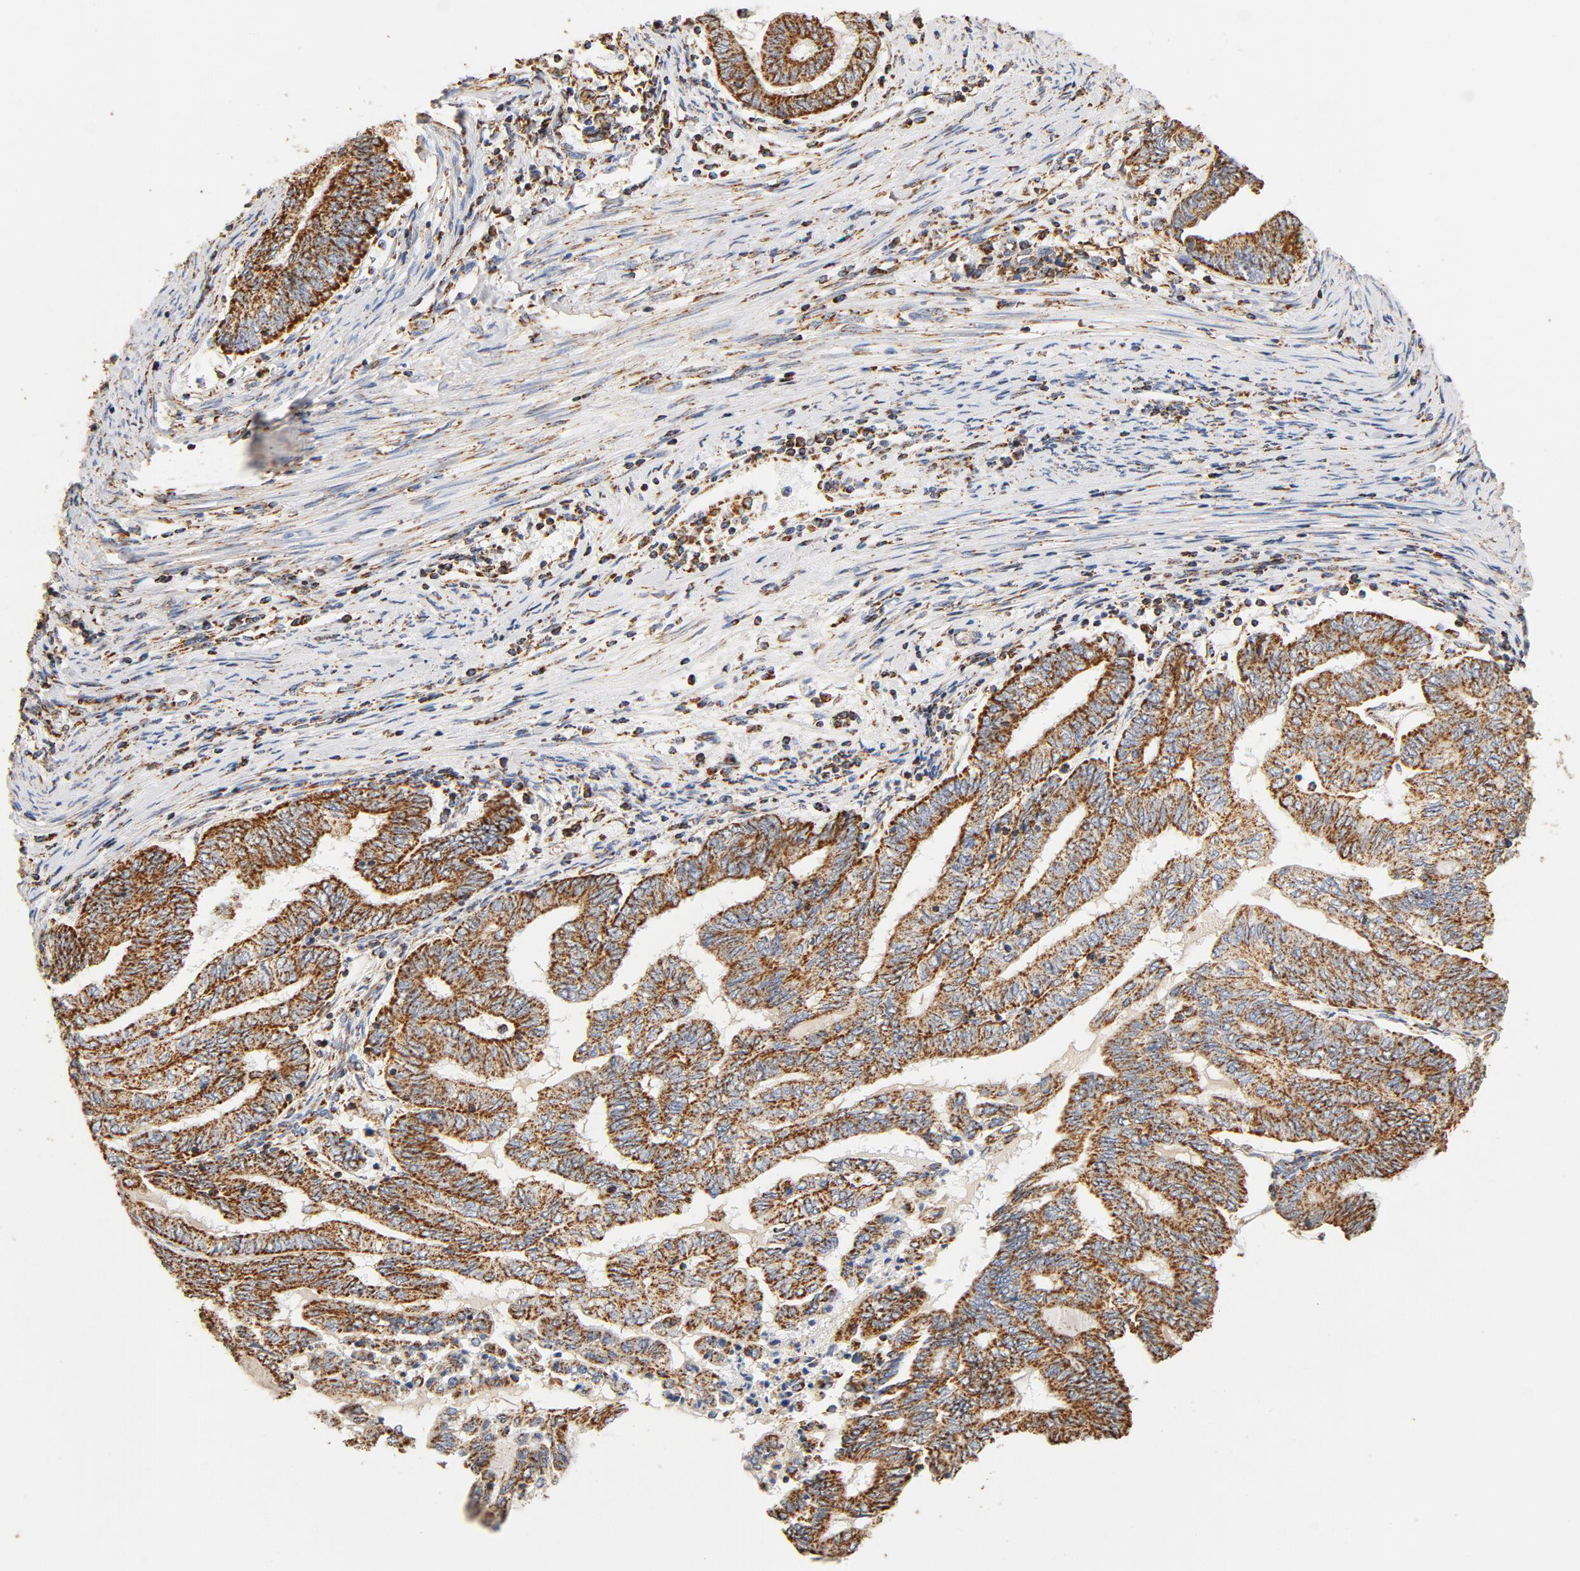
{"staining": {"intensity": "strong", "quantity": ">75%", "location": "cytoplasmic/membranous"}, "tissue": "endometrial cancer", "cell_type": "Tumor cells", "image_type": "cancer", "snomed": [{"axis": "morphology", "description": "Adenocarcinoma, NOS"}, {"axis": "topography", "description": "Uterus"}, {"axis": "topography", "description": "Endometrium"}], "caption": "This image displays immunohistochemistry (IHC) staining of adenocarcinoma (endometrial), with high strong cytoplasmic/membranous staining in about >75% of tumor cells.", "gene": "COX4I1", "patient": {"sex": "female", "age": 70}}